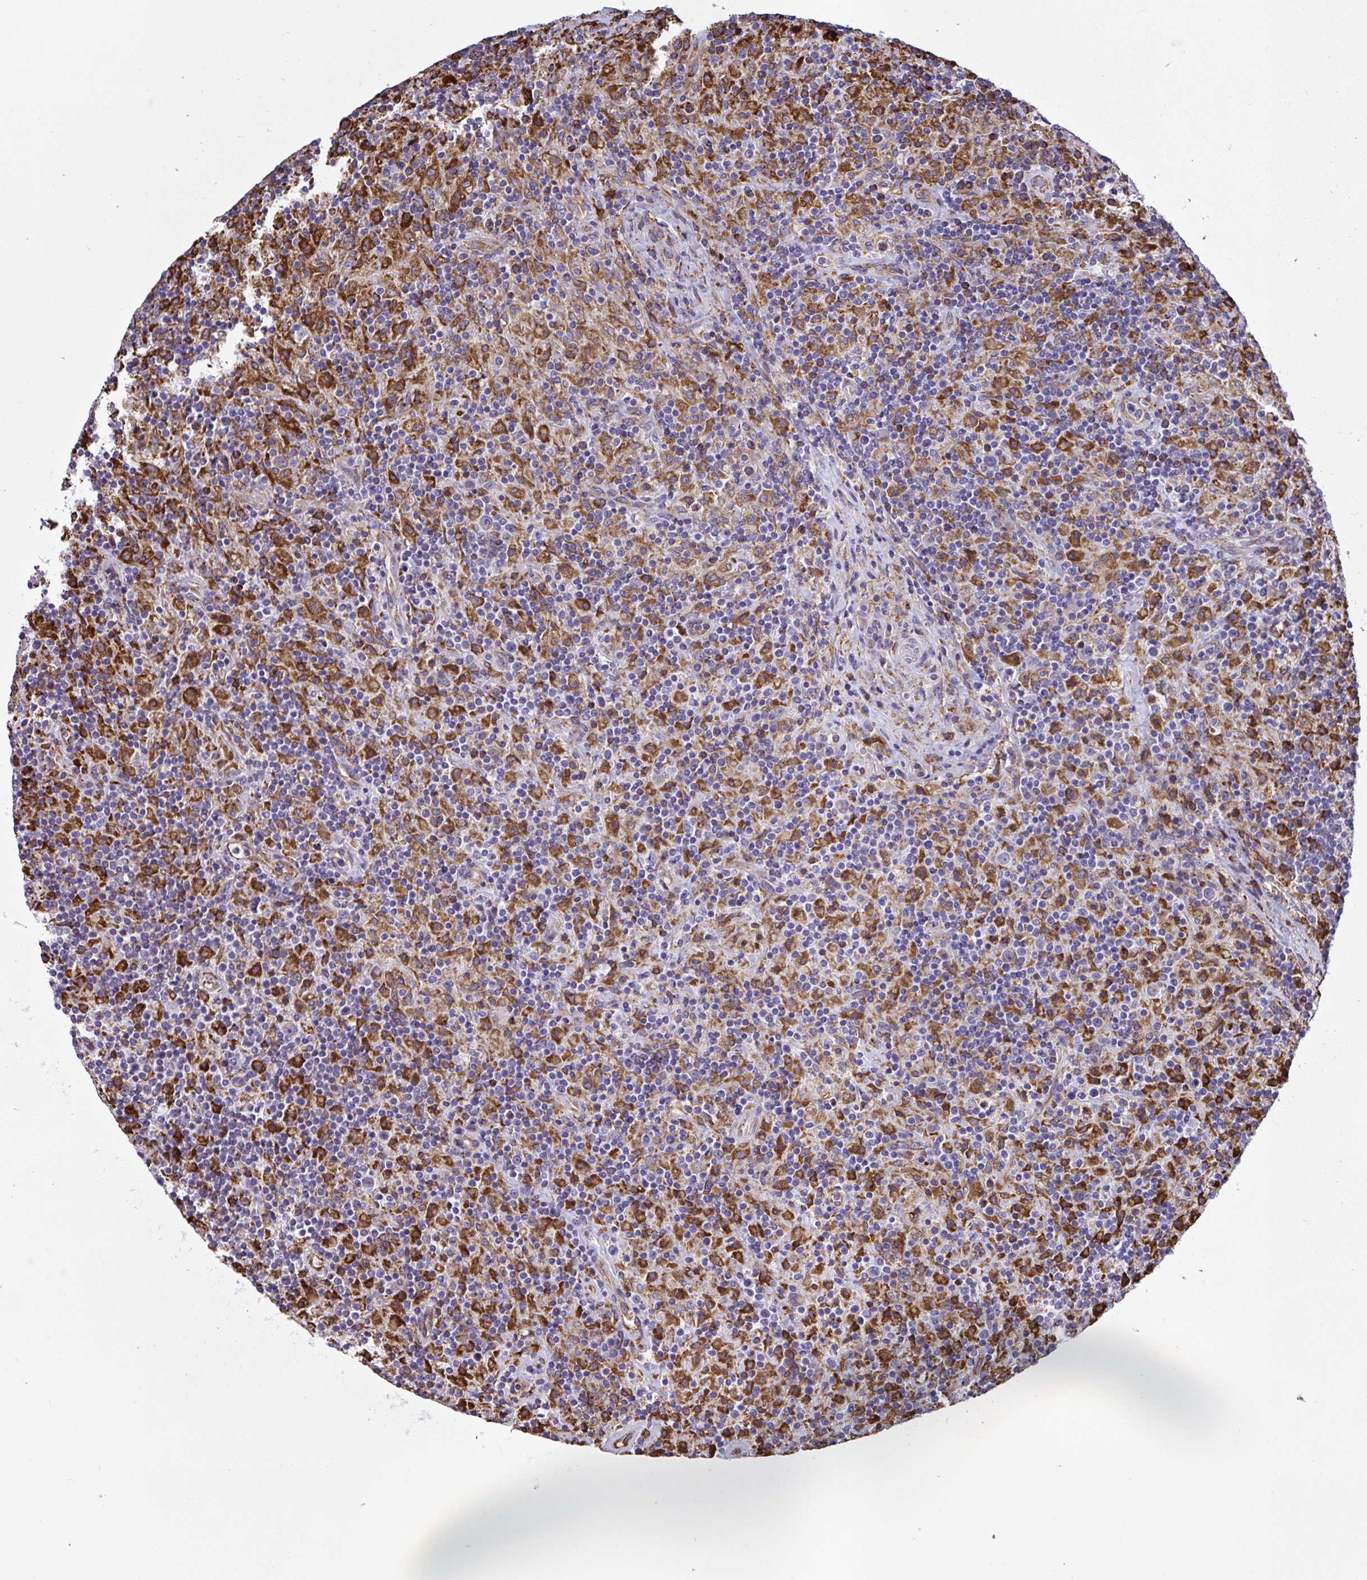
{"staining": {"intensity": "negative", "quantity": "none", "location": "none"}, "tissue": "lymphoma", "cell_type": "Tumor cells", "image_type": "cancer", "snomed": [{"axis": "morphology", "description": "Hodgkin's disease, NOS"}, {"axis": "topography", "description": "Lymph node"}], "caption": "Tumor cells show no significant positivity in Hodgkin's disease.", "gene": "PEAK3", "patient": {"sex": "male", "age": 70}}